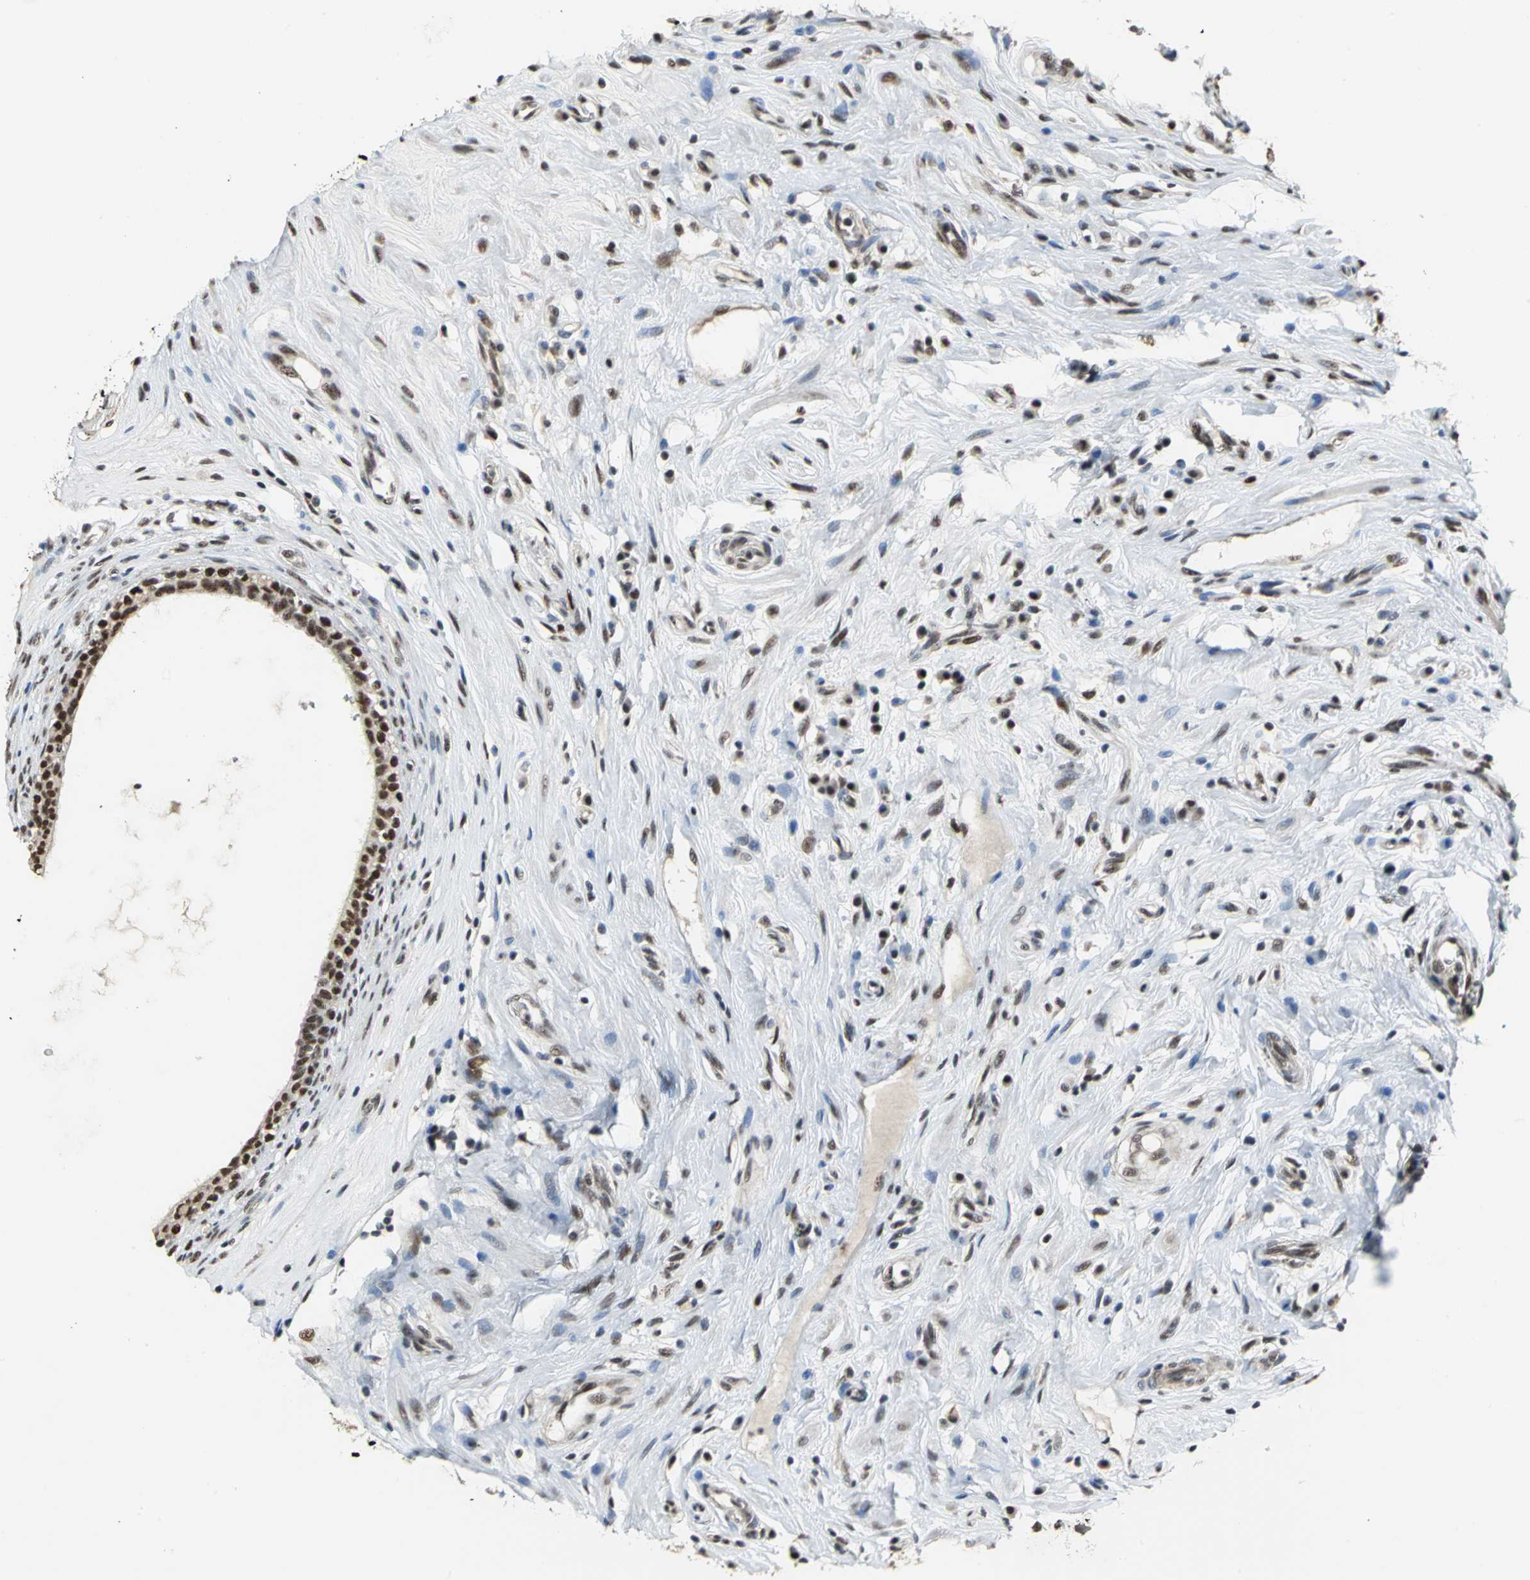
{"staining": {"intensity": "strong", "quantity": ">75%", "location": "nuclear"}, "tissue": "epididymis", "cell_type": "Glandular cells", "image_type": "normal", "snomed": [{"axis": "morphology", "description": "Normal tissue, NOS"}, {"axis": "morphology", "description": "Inflammation, NOS"}, {"axis": "topography", "description": "Epididymis"}], "caption": "A brown stain shows strong nuclear expression of a protein in glandular cells of unremarkable human epididymis.", "gene": "CCDC88C", "patient": {"sex": "male", "age": 84}}